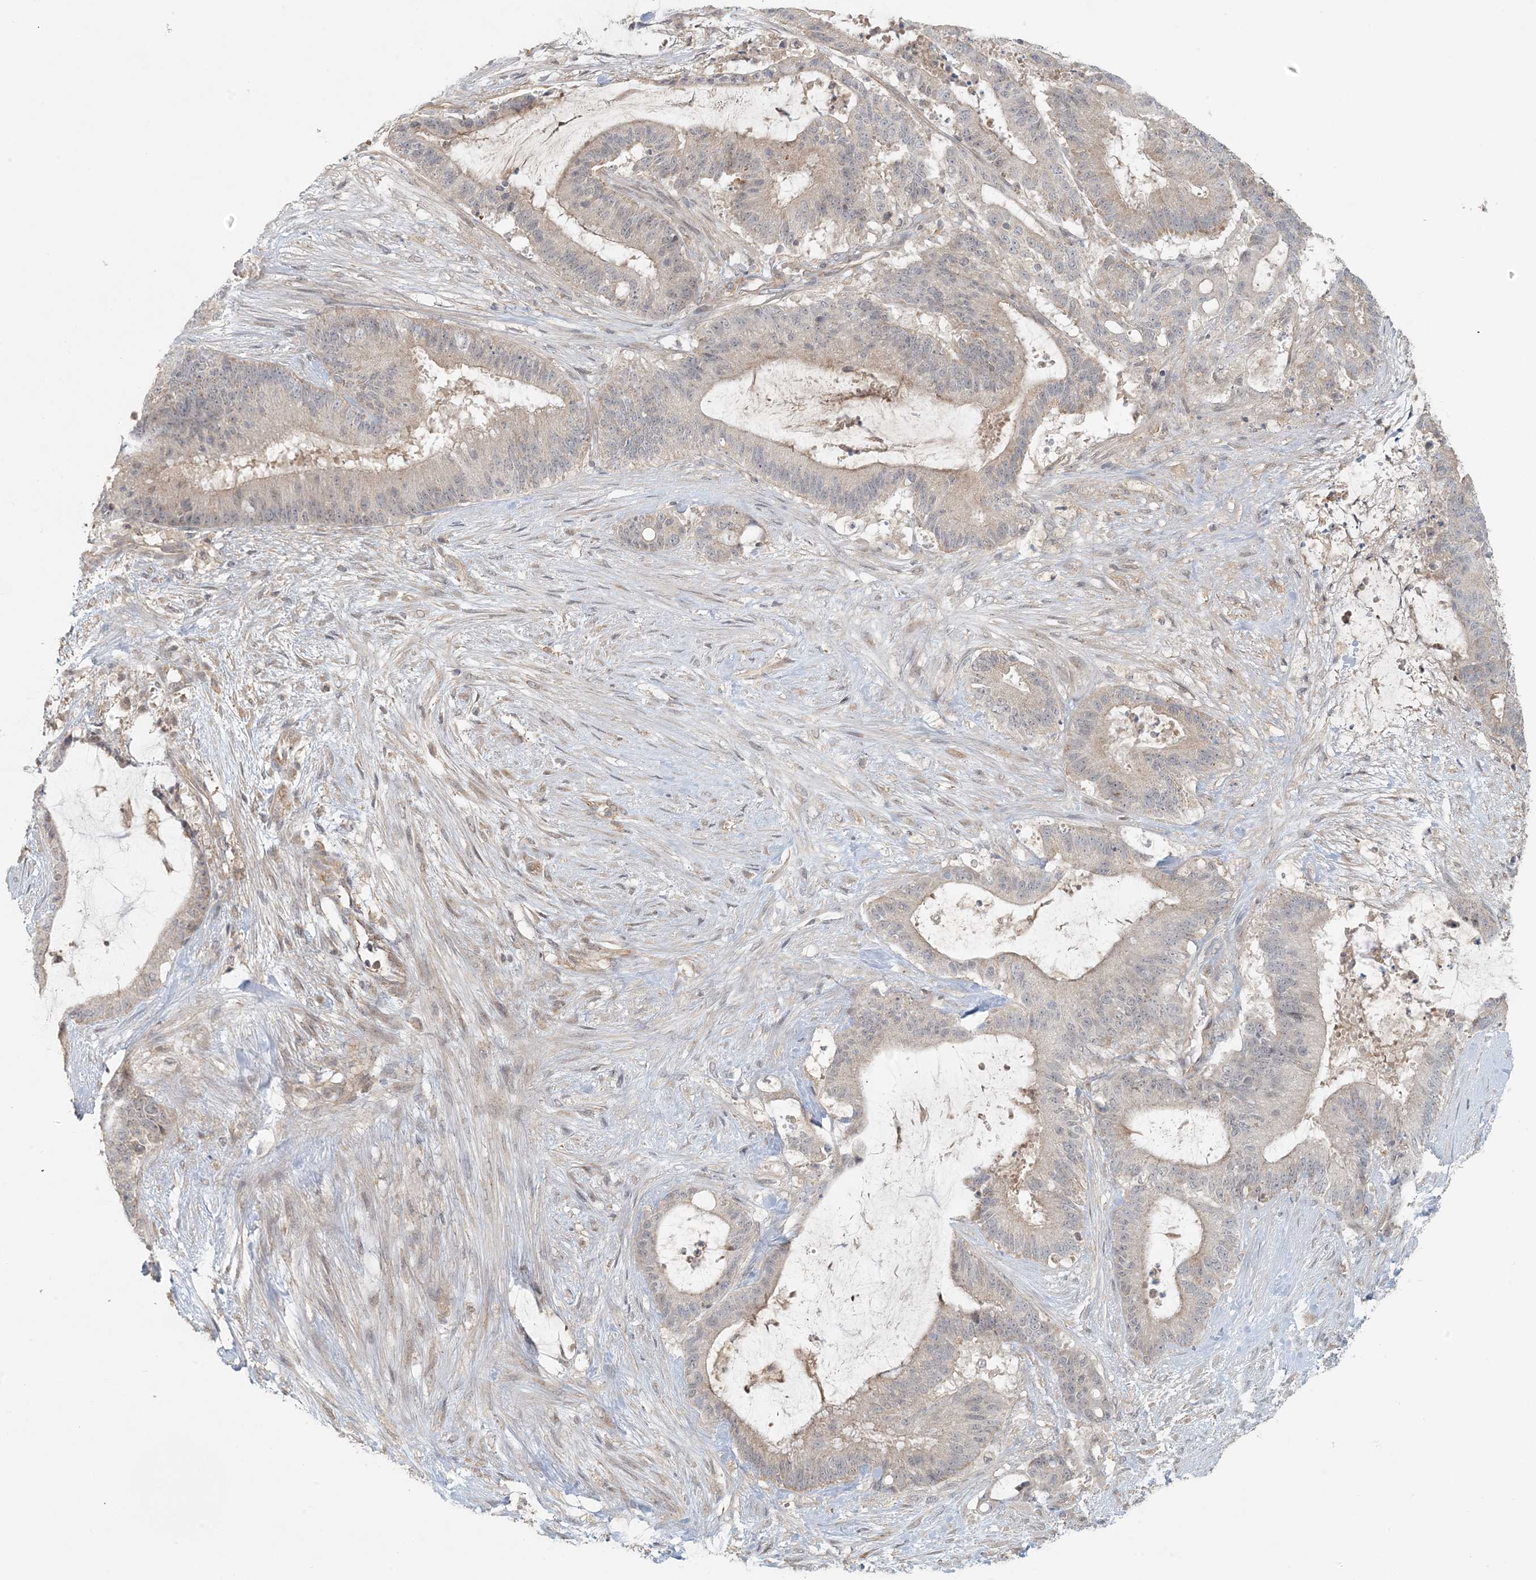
{"staining": {"intensity": "negative", "quantity": "none", "location": "none"}, "tissue": "liver cancer", "cell_type": "Tumor cells", "image_type": "cancer", "snomed": [{"axis": "morphology", "description": "Normal tissue, NOS"}, {"axis": "morphology", "description": "Cholangiocarcinoma"}, {"axis": "topography", "description": "Liver"}, {"axis": "topography", "description": "Peripheral nerve tissue"}], "caption": "IHC histopathology image of human liver cancer stained for a protein (brown), which displays no staining in tumor cells.", "gene": "OBI1", "patient": {"sex": "female", "age": 73}}